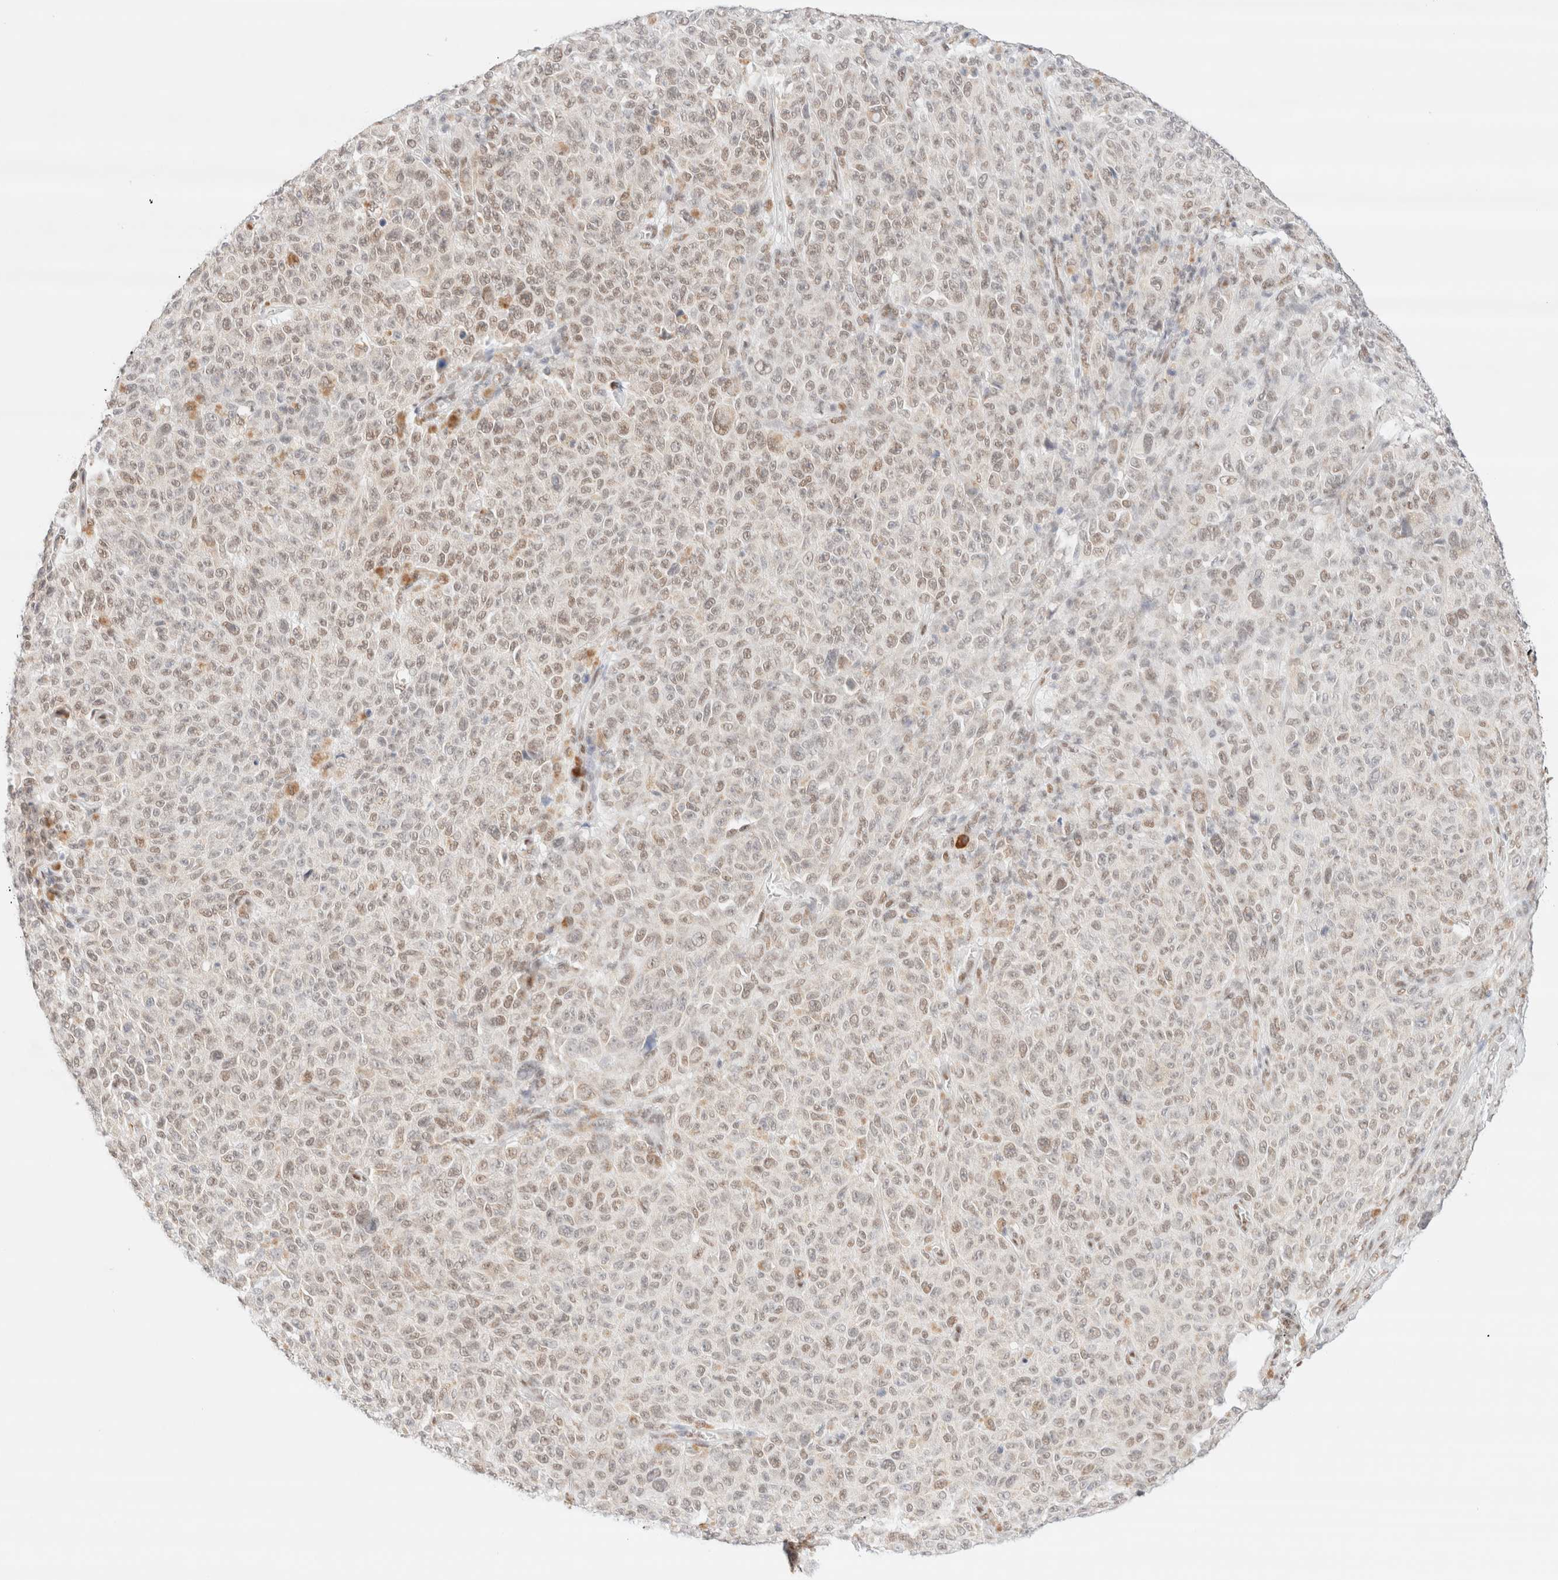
{"staining": {"intensity": "weak", "quantity": "<25%", "location": "nuclear"}, "tissue": "melanoma", "cell_type": "Tumor cells", "image_type": "cancer", "snomed": [{"axis": "morphology", "description": "Malignant melanoma, NOS"}, {"axis": "topography", "description": "Skin"}], "caption": "The micrograph reveals no significant expression in tumor cells of melanoma.", "gene": "CIC", "patient": {"sex": "female", "age": 82}}